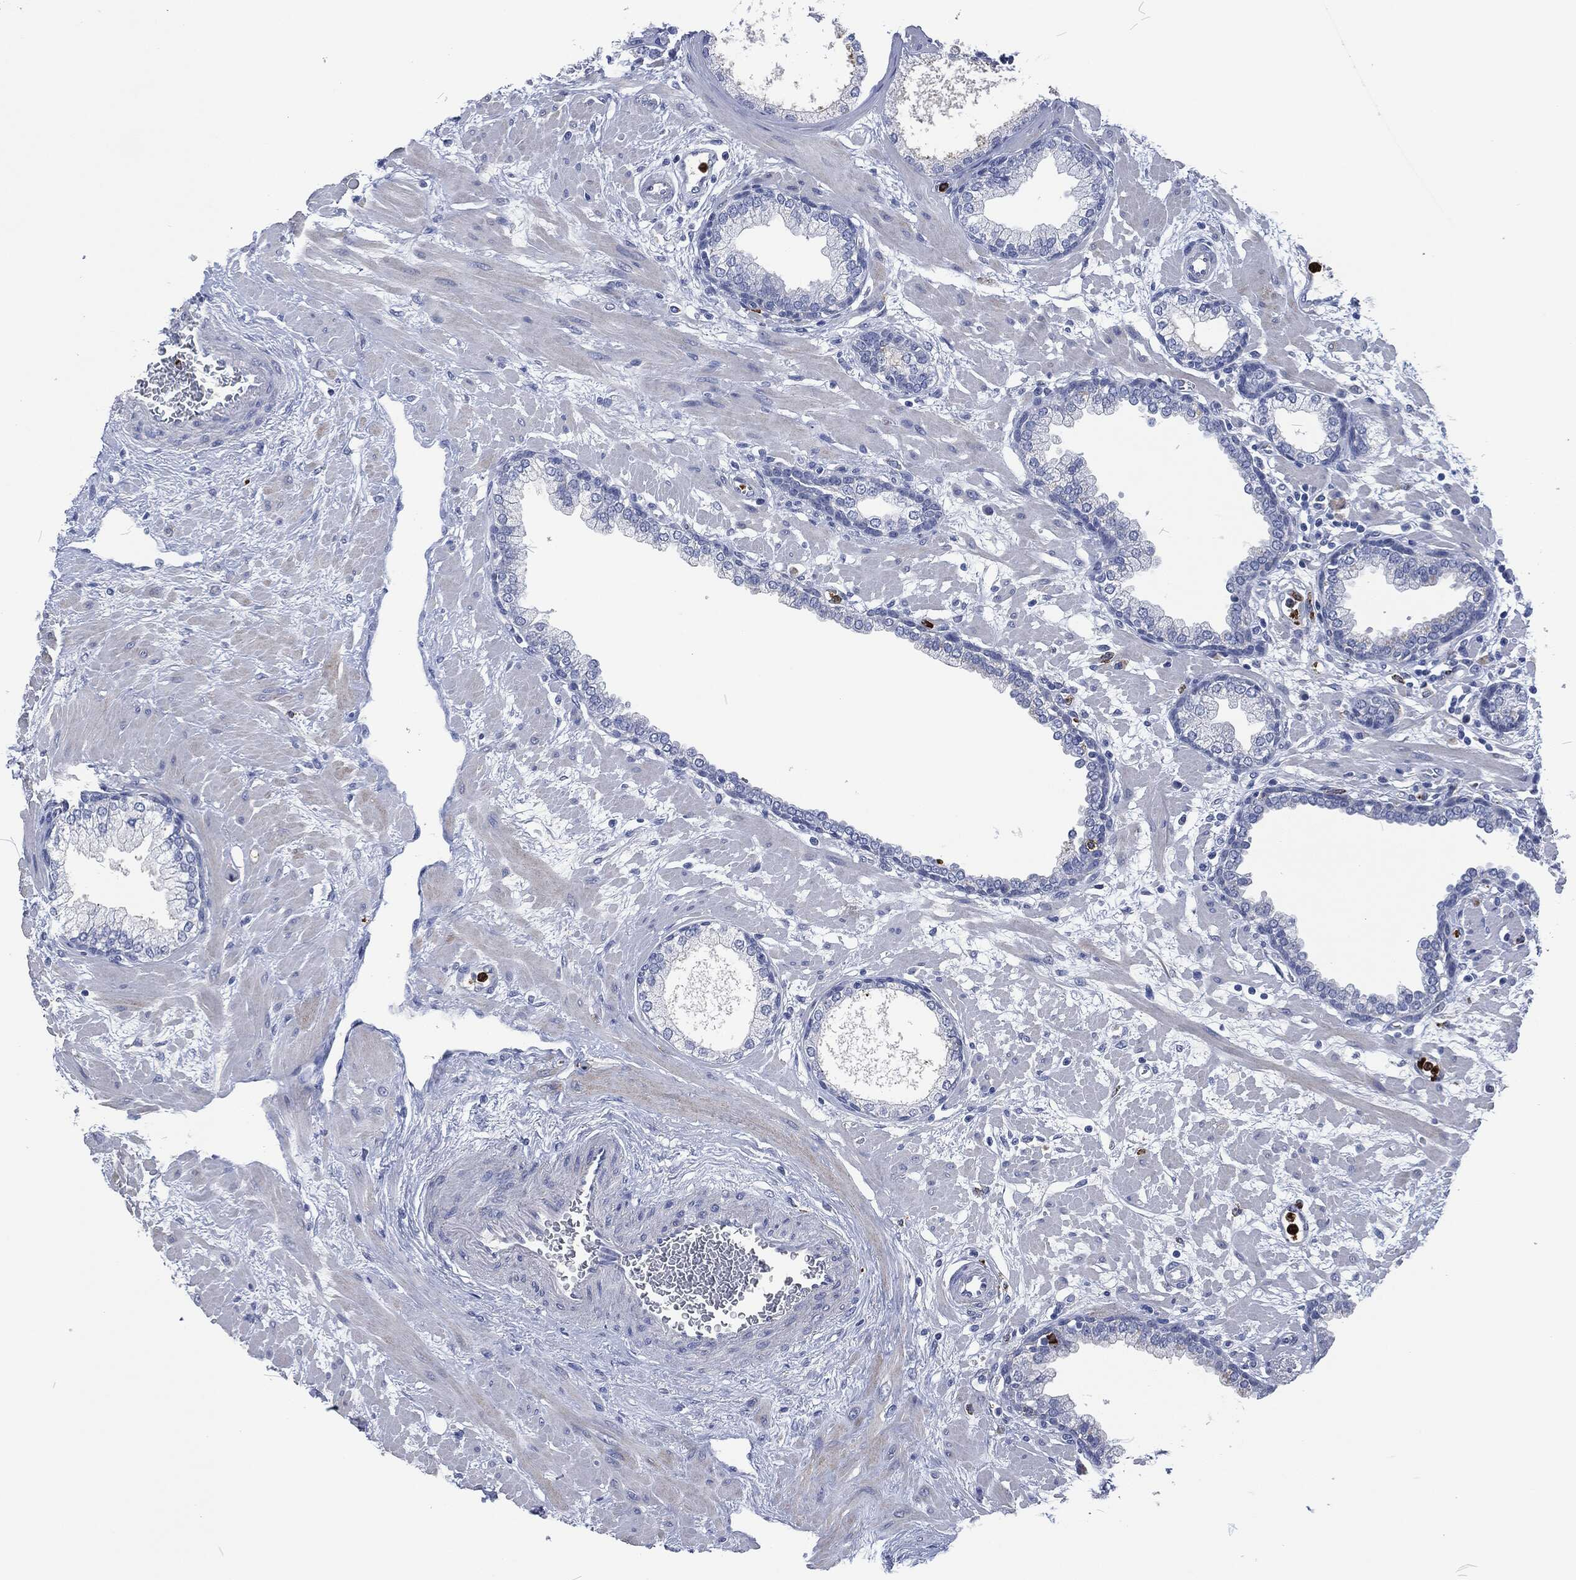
{"staining": {"intensity": "negative", "quantity": "none", "location": "none"}, "tissue": "prostate", "cell_type": "Glandular cells", "image_type": "normal", "snomed": [{"axis": "morphology", "description": "Normal tissue, NOS"}, {"axis": "topography", "description": "Prostate"}], "caption": "The image demonstrates no significant positivity in glandular cells of prostate. (DAB (3,3'-diaminobenzidine) IHC, high magnification).", "gene": "MPO", "patient": {"sex": "male", "age": 63}}